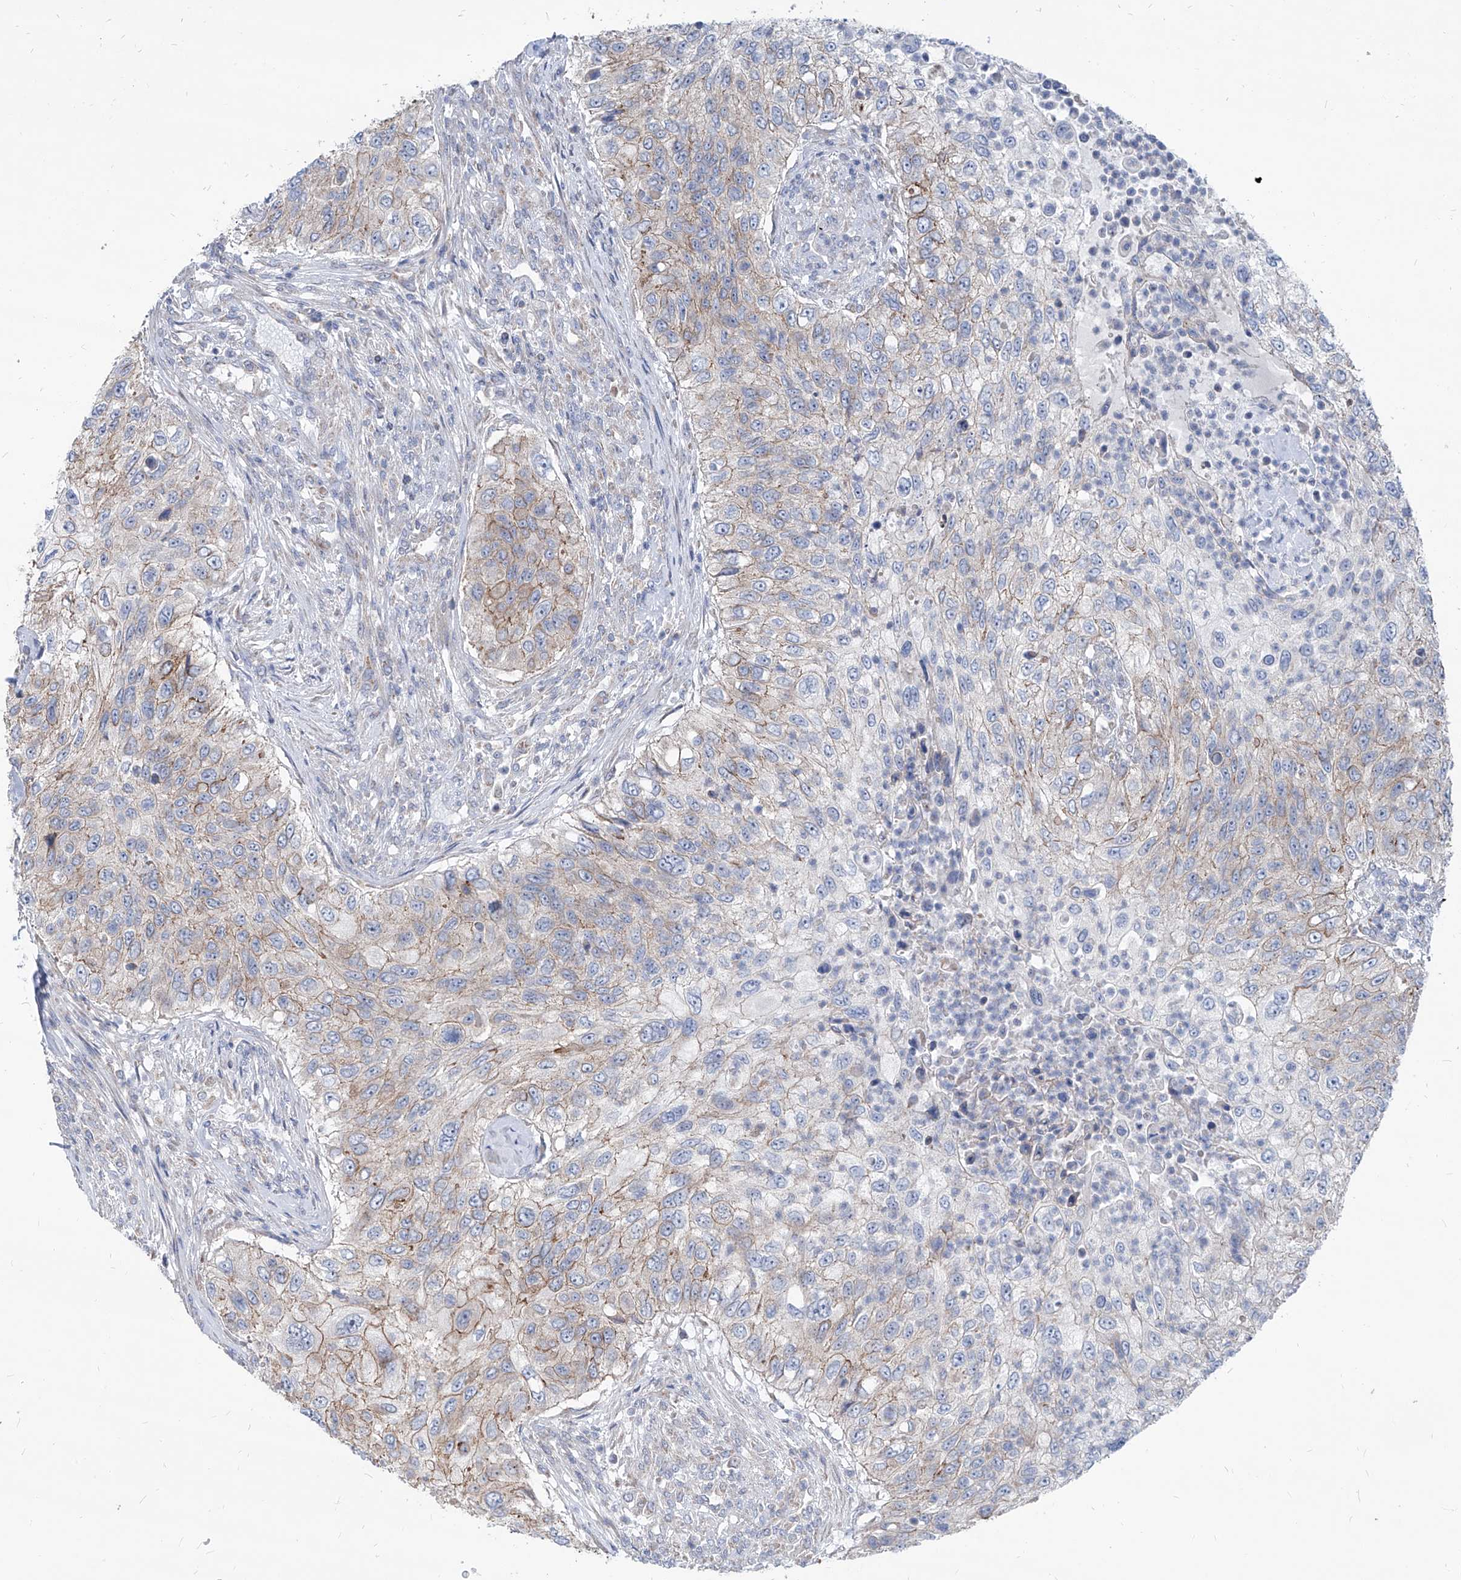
{"staining": {"intensity": "weak", "quantity": "25%-75%", "location": "cytoplasmic/membranous"}, "tissue": "urothelial cancer", "cell_type": "Tumor cells", "image_type": "cancer", "snomed": [{"axis": "morphology", "description": "Urothelial carcinoma, High grade"}, {"axis": "topography", "description": "Urinary bladder"}], "caption": "Immunohistochemistry of human urothelial cancer displays low levels of weak cytoplasmic/membranous positivity in about 25%-75% of tumor cells.", "gene": "AGPS", "patient": {"sex": "female", "age": 60}}